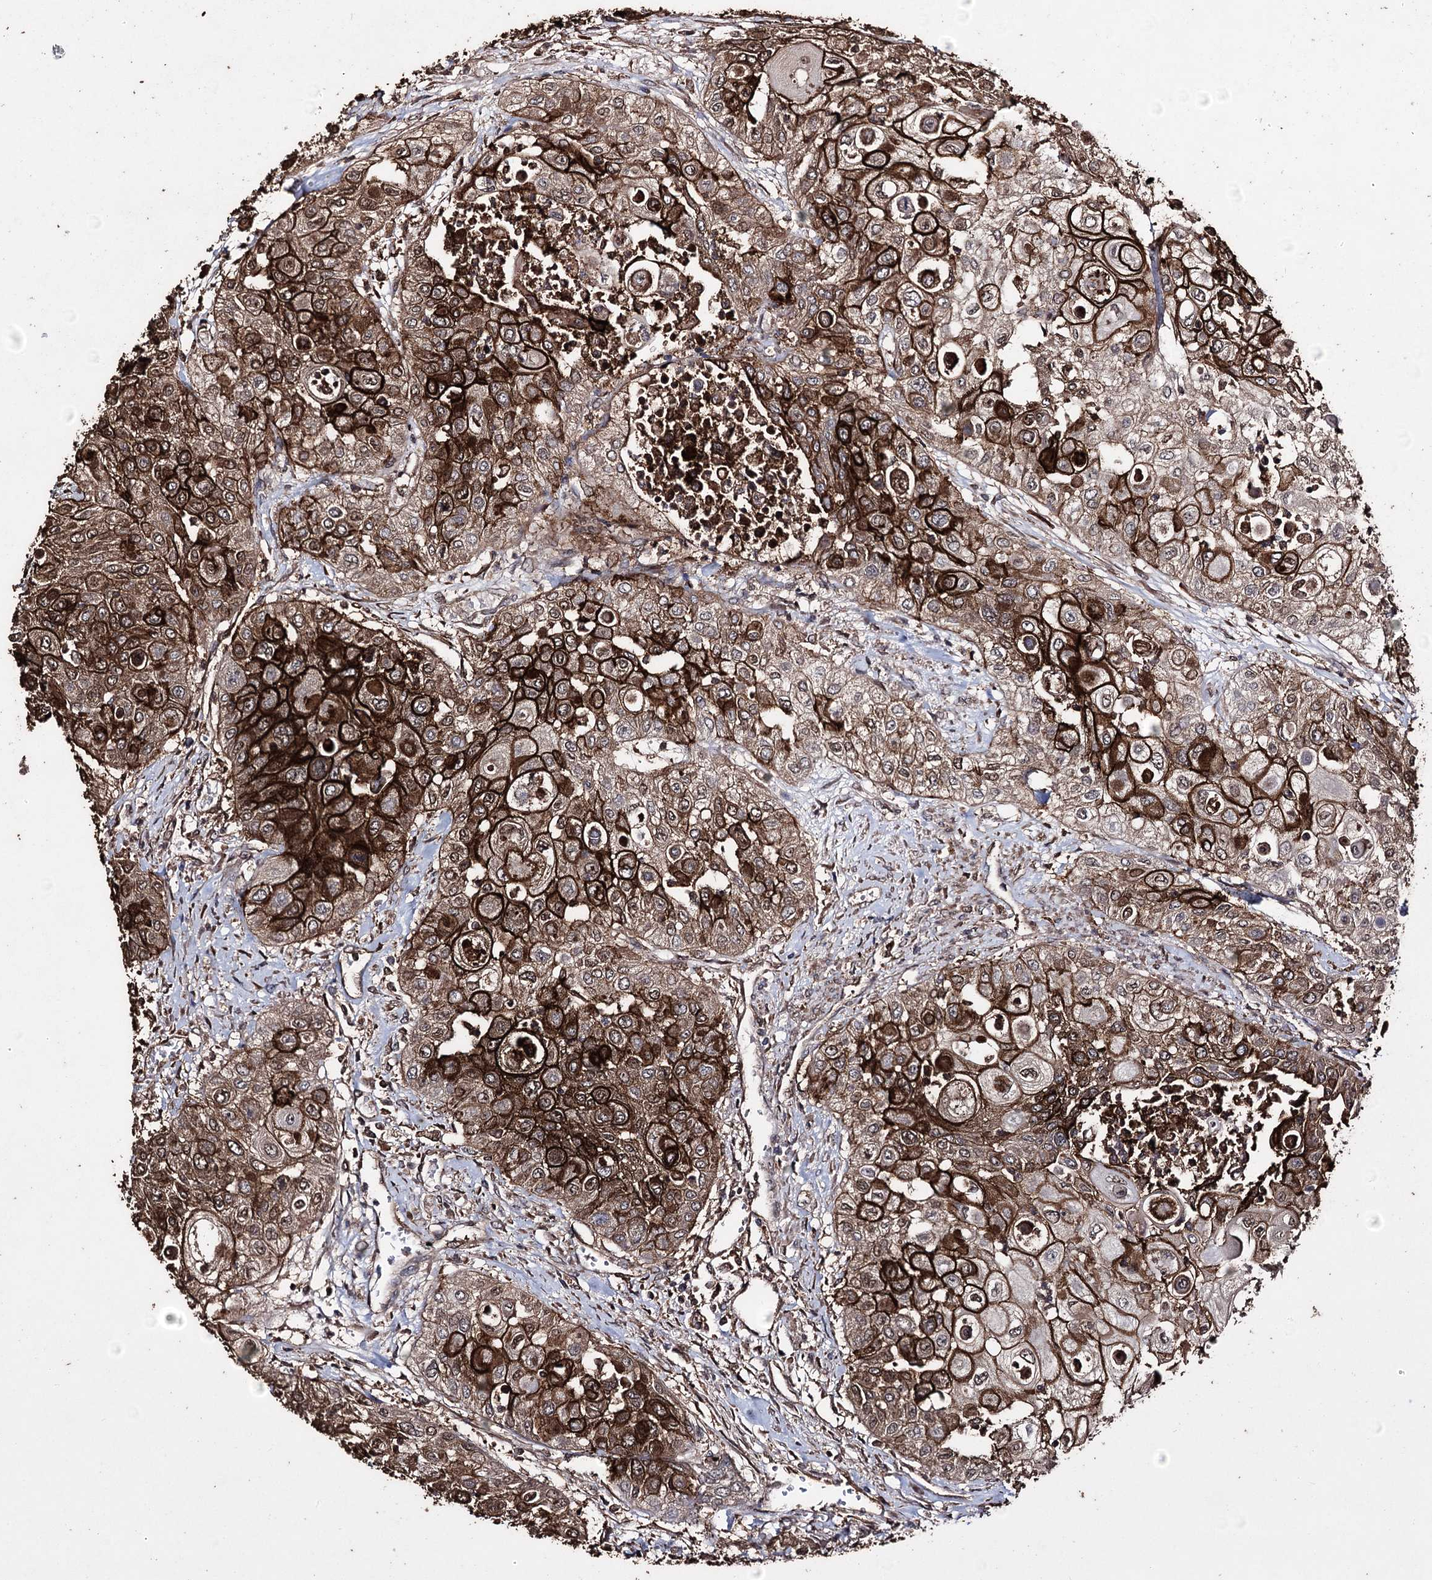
{"staining": {"intensity": "strong", "quantity": ">75%", "location": "cytoplasmic/membranous"}, "tissue": "urothelial cancer", "cell_type": "Tumor cells", "image_type": "cancer", "snomed": [{"axis": "morphology", "description": "Urothelial carcinoma, High grade"}, {"axis": "topography", "description": "Urinary bladder"}], "caption": "Immunohistochemical staining of urothelial cancer displays strong cytoplasmic/membranous protein staining in approximately >75% of tumor cells.", "gene": "ZNF662", "patient": {"sex": "female", "age": 79}}